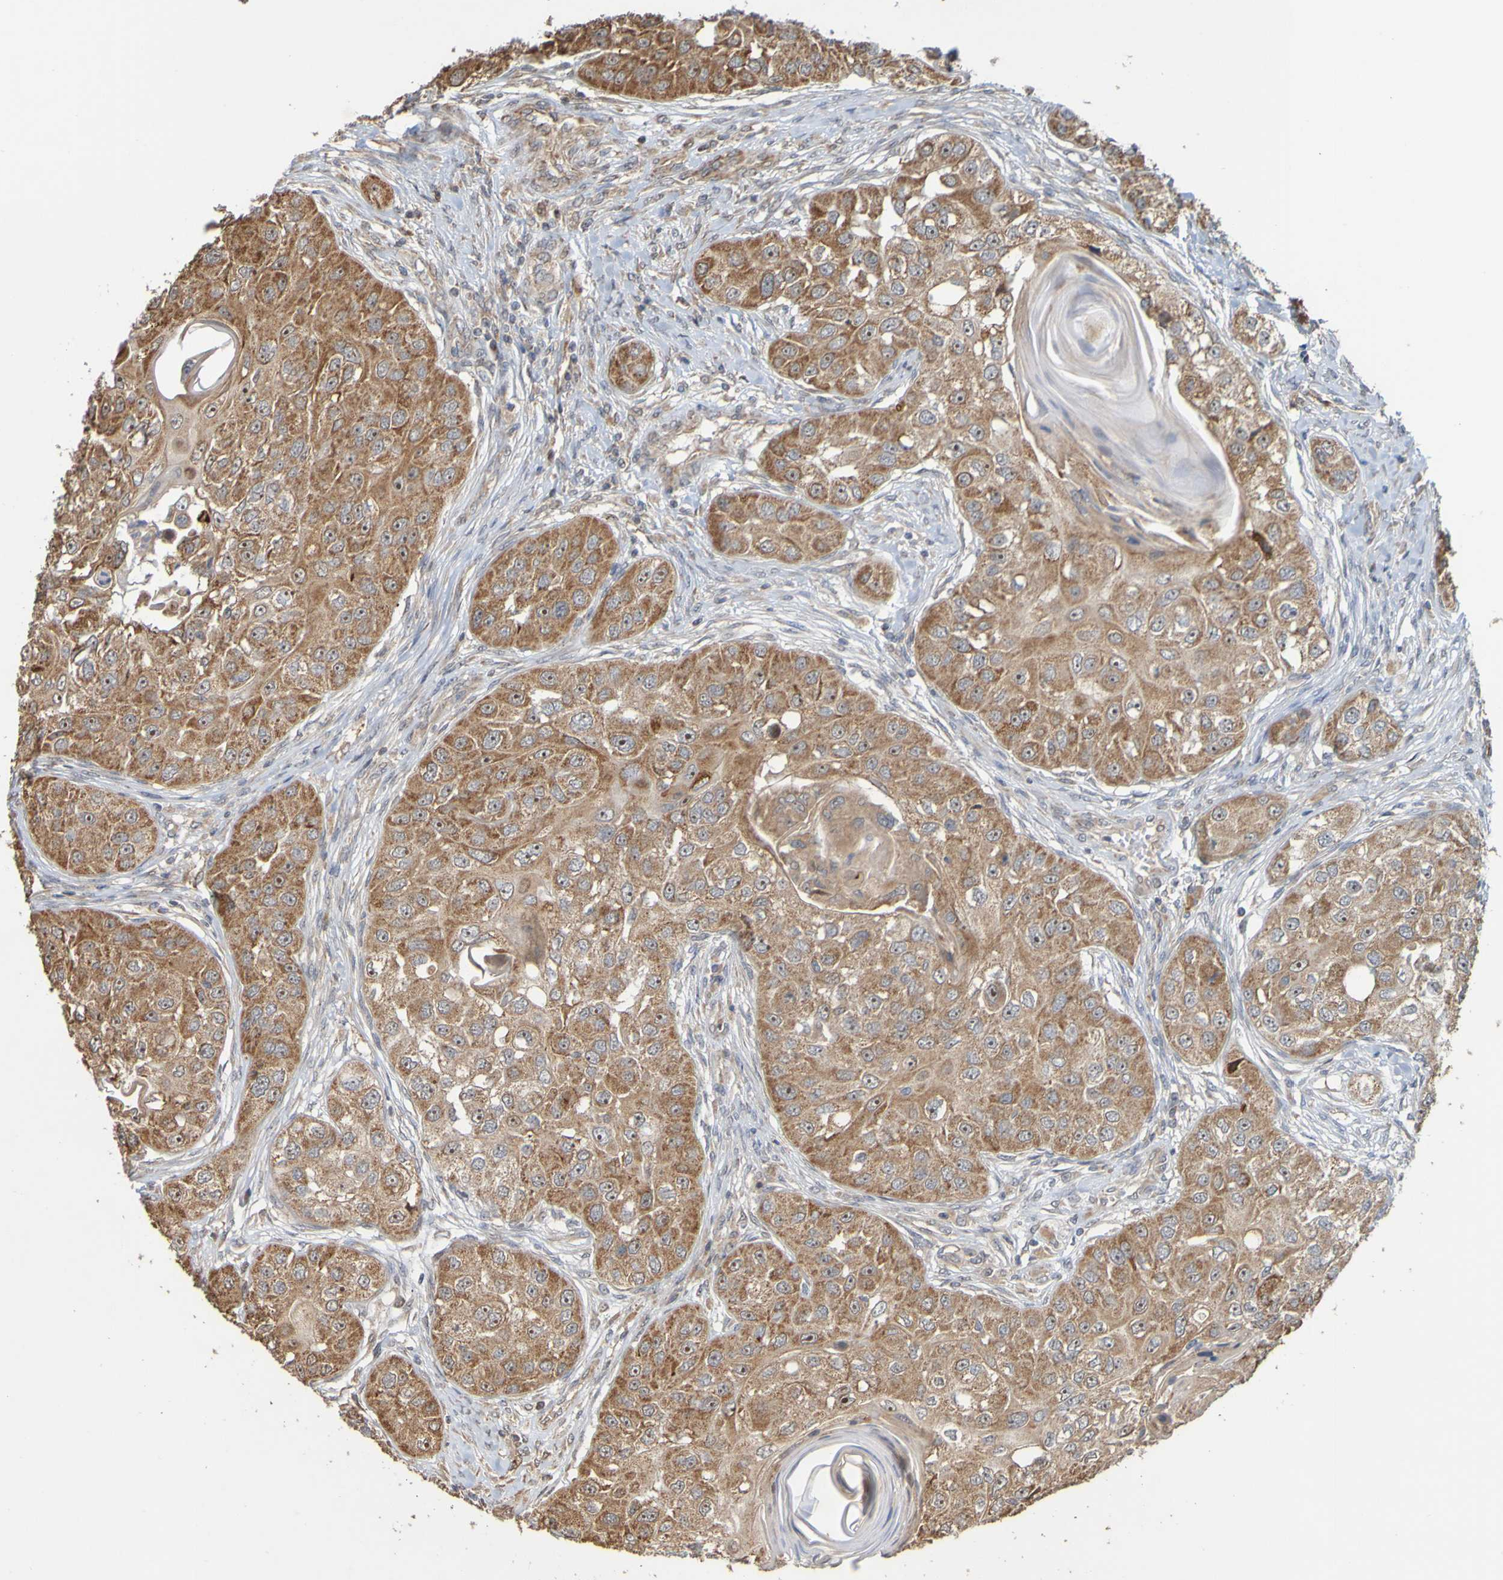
{"staining": {"intensity": "moderate", "quantity": ">75%", "location": "cytoplasmic/membranous,nuclear"}, "tissue": "head and neck cancer", "cell_type": "Tumor cells", "image_type": "cancer", "snomed": [{"axis": "morphology", "description": "Normal tissue, NOS"}, {"axis": "morphology", "description": "Squamous cell carcinoma, NOS"}, {"axis": "topography", "description": "Skeletal muscle"}, {"axis": "topography", "description": "Head-Neck"}], "caption": "High-power microscopy captured an IHC histopathology image of head and neck squamous cell carcinoma, revealing moderate cytoplasmic/membranous and nuclear positivity in approximately >75% of tumor cells. The staining is performed using DAB (3,3'-diaminobenzidine) brown chromogen to label protein expression. The nuclei are counter-stained blue using hematoxylin.", "gene": "TMBIM1", "patient": {"sex": "male", "age": 51}}